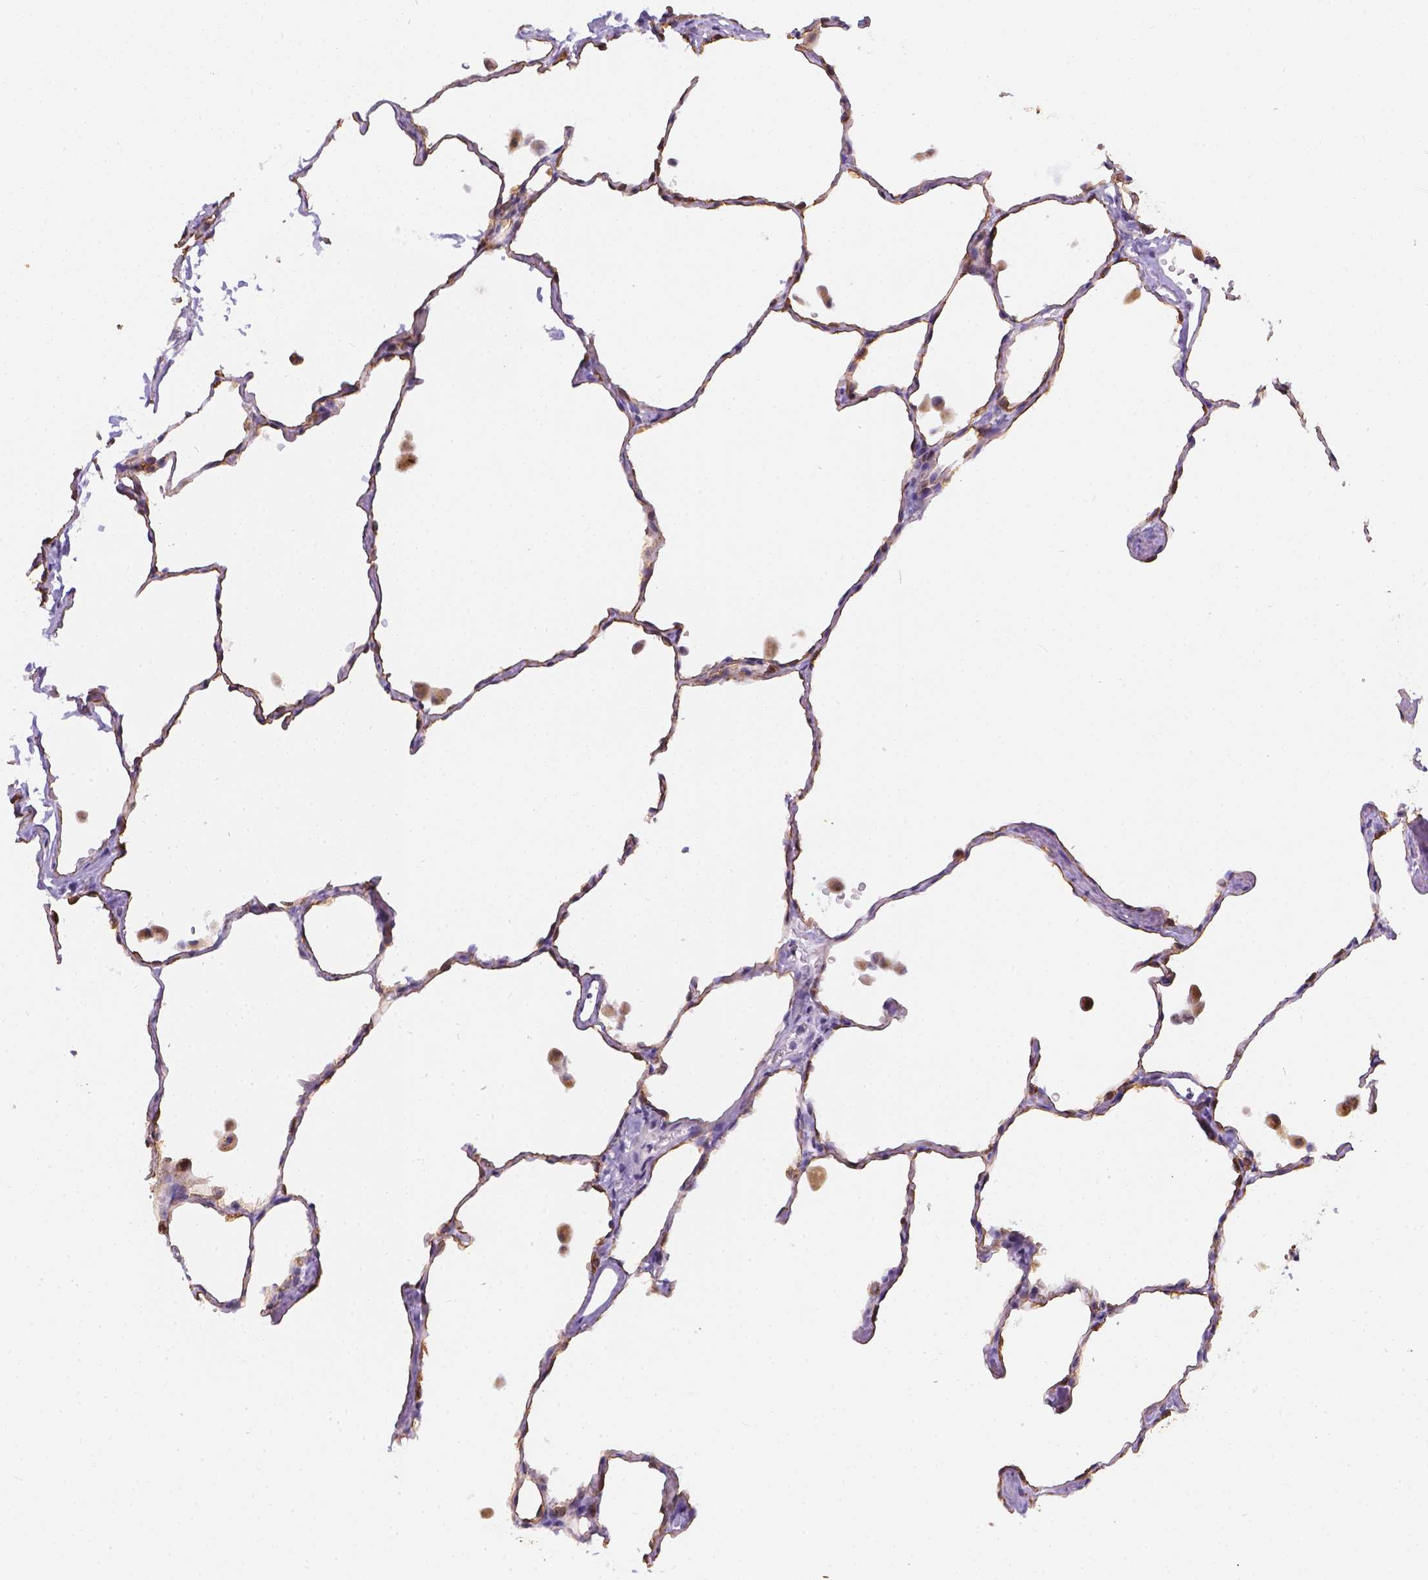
{"staining": {"intensity": "strong", "quantity": ">75%", "location": "cytoplasmic/membranous"}, "tissue": "lung", "cell_type": "Alveolar cells", "image_type": "normal", "snomed": [{"axis": "morphology", "description": "Normal tissue, NOS"}, {"axis": "topography", "description": "Lung"}], "caption": "DAB immunohistochemical staining of normal lung reveals strong cytoplasmic/membranous protein staining in about >75% of alveolar cells. (IHC, brightfield microscopy, high magnification).", "gene": "DMWD", "patient": {"sex": "female", "age": 47}}